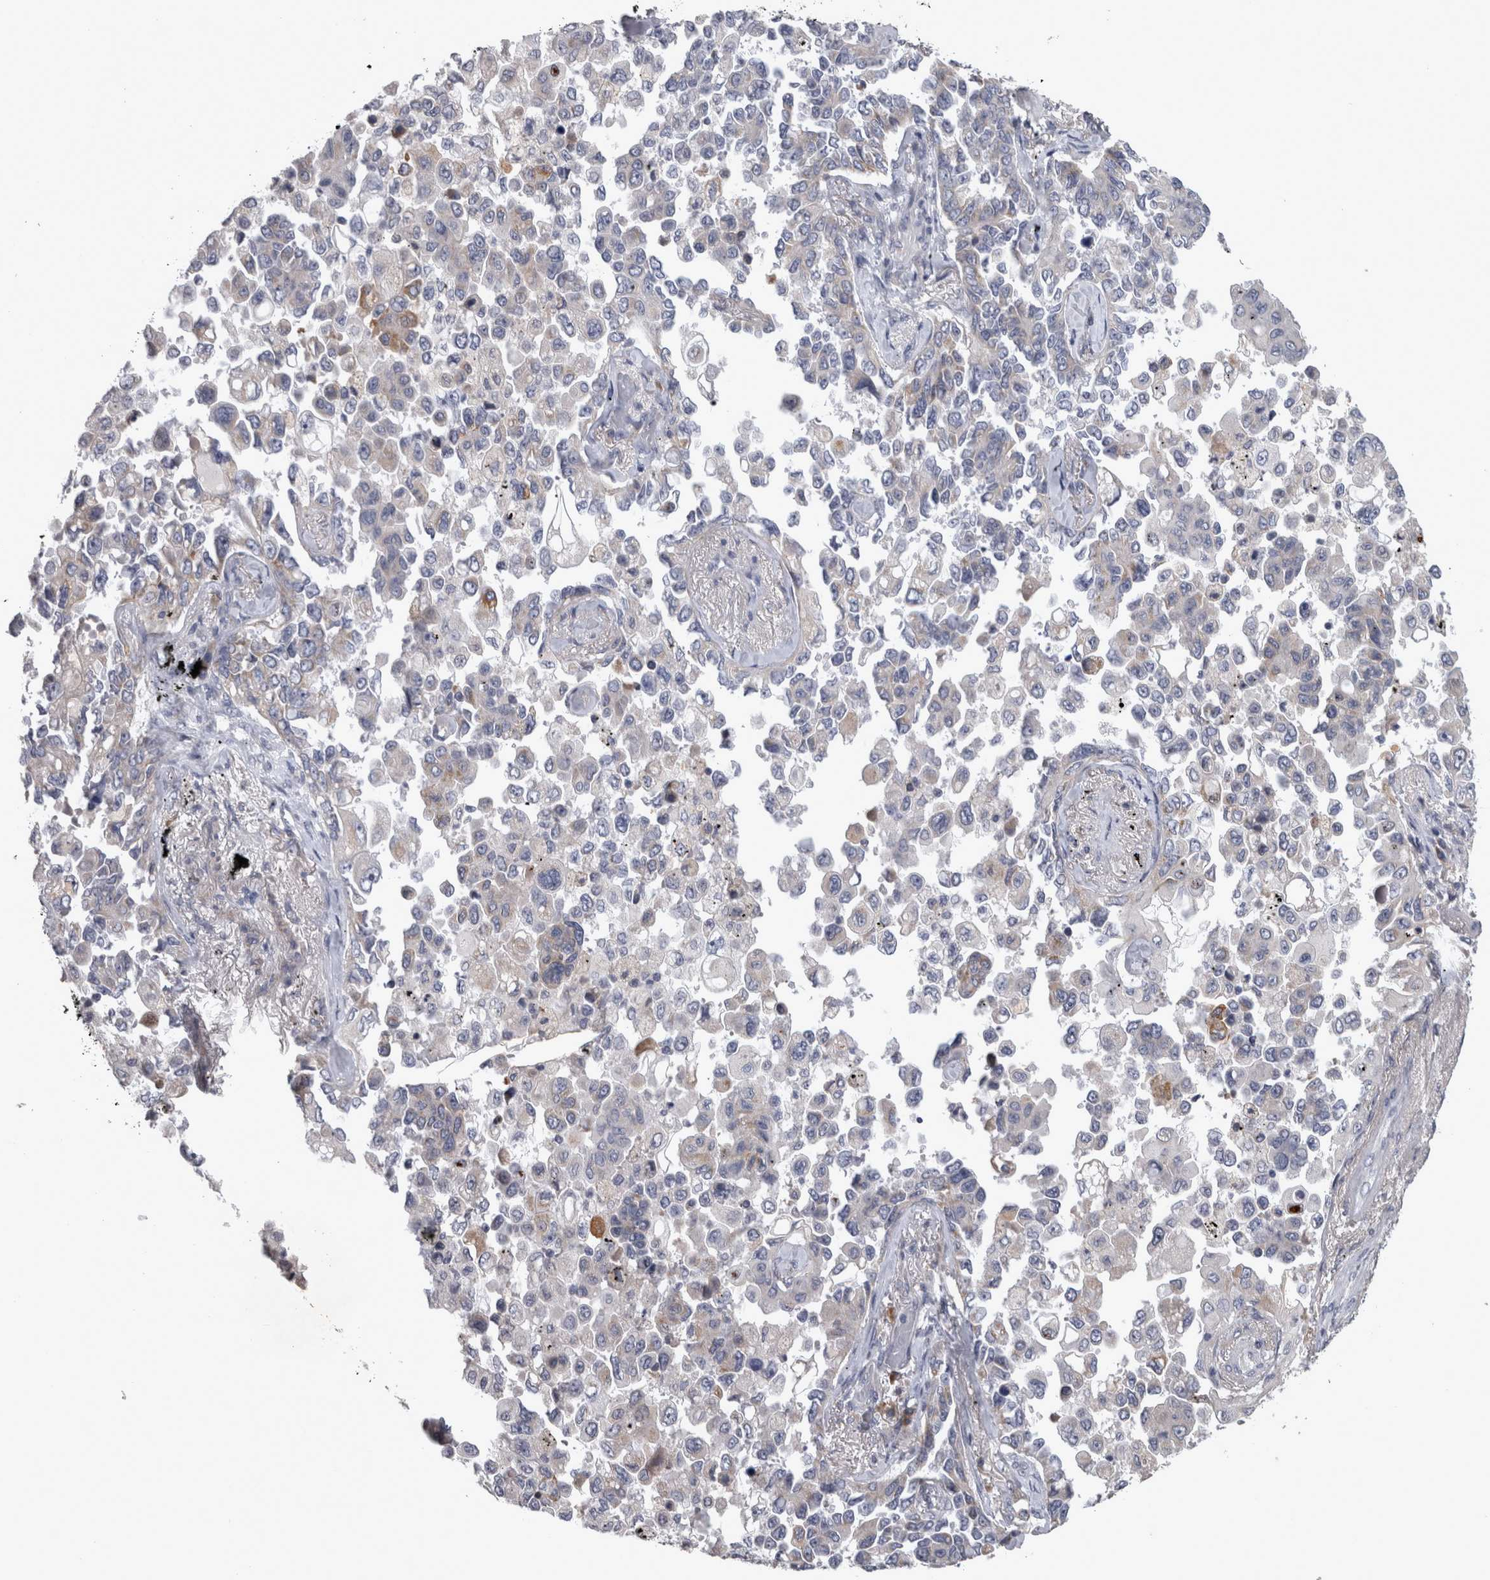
{"staining": {"intensity": "weak", "quantity": "<25%", "location": "cytoplasmic/membranous"}, "tissue": "lung cancer", "cell_type": "Tumor cells", "image_type": "cancer", "snomed": [{"axis": "morphology", "description": "Adenocarcinoma, NOS"}, {"axis": "topography", "description": "Lung"}], "caption": "This photomicrograph is of adenocarcinoma (lung) stained with immunohistochemistry (IHC) to label a protein in brown with the nuclei are counter-stained blue. There is no staining in tumor cells.", "gene": "DBT", "patient": {"sex": "female", "age": 67}}